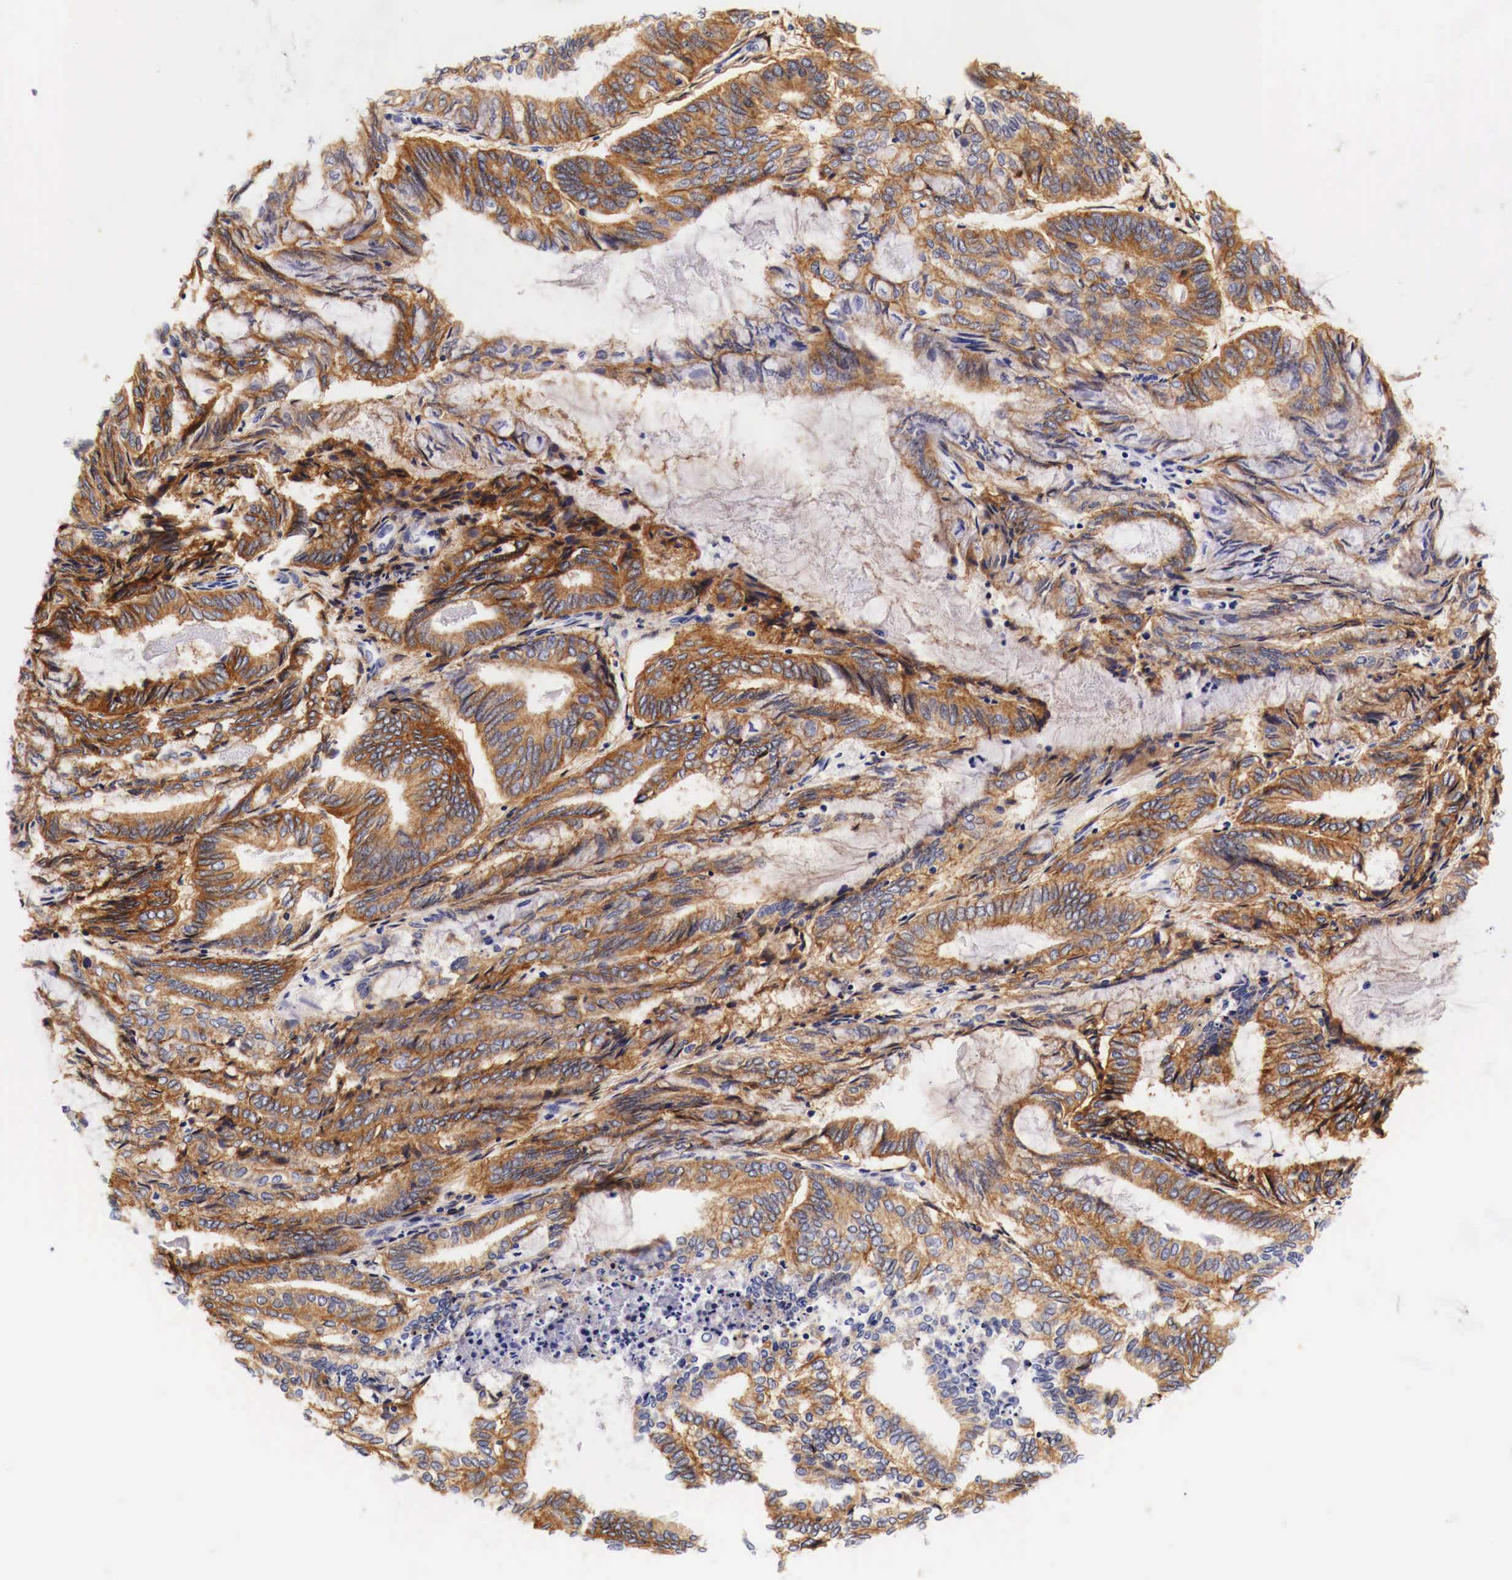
{"staining": {"intensity": "moderate", "quantity": ">75%", "location": "cytoplasmic/membranous"}, "tissue": "endometrial cancer", "cell_type": "Tumor cells", "image_type": "cancer", "snomed": [{"axis": "morphology", "description": "Adenocarcinoma, NOS"}, {"axis": "topography", "description": "Endometrium"}], "caption": "Approximately >75% of tumor cells in human endometrial cancer show moderate cytoplasmic/membranous protein positivity as visualized by brown immunohistochemical staining.", "gene": "EGFR", "patient": {"sex": "female", "age": 59}}